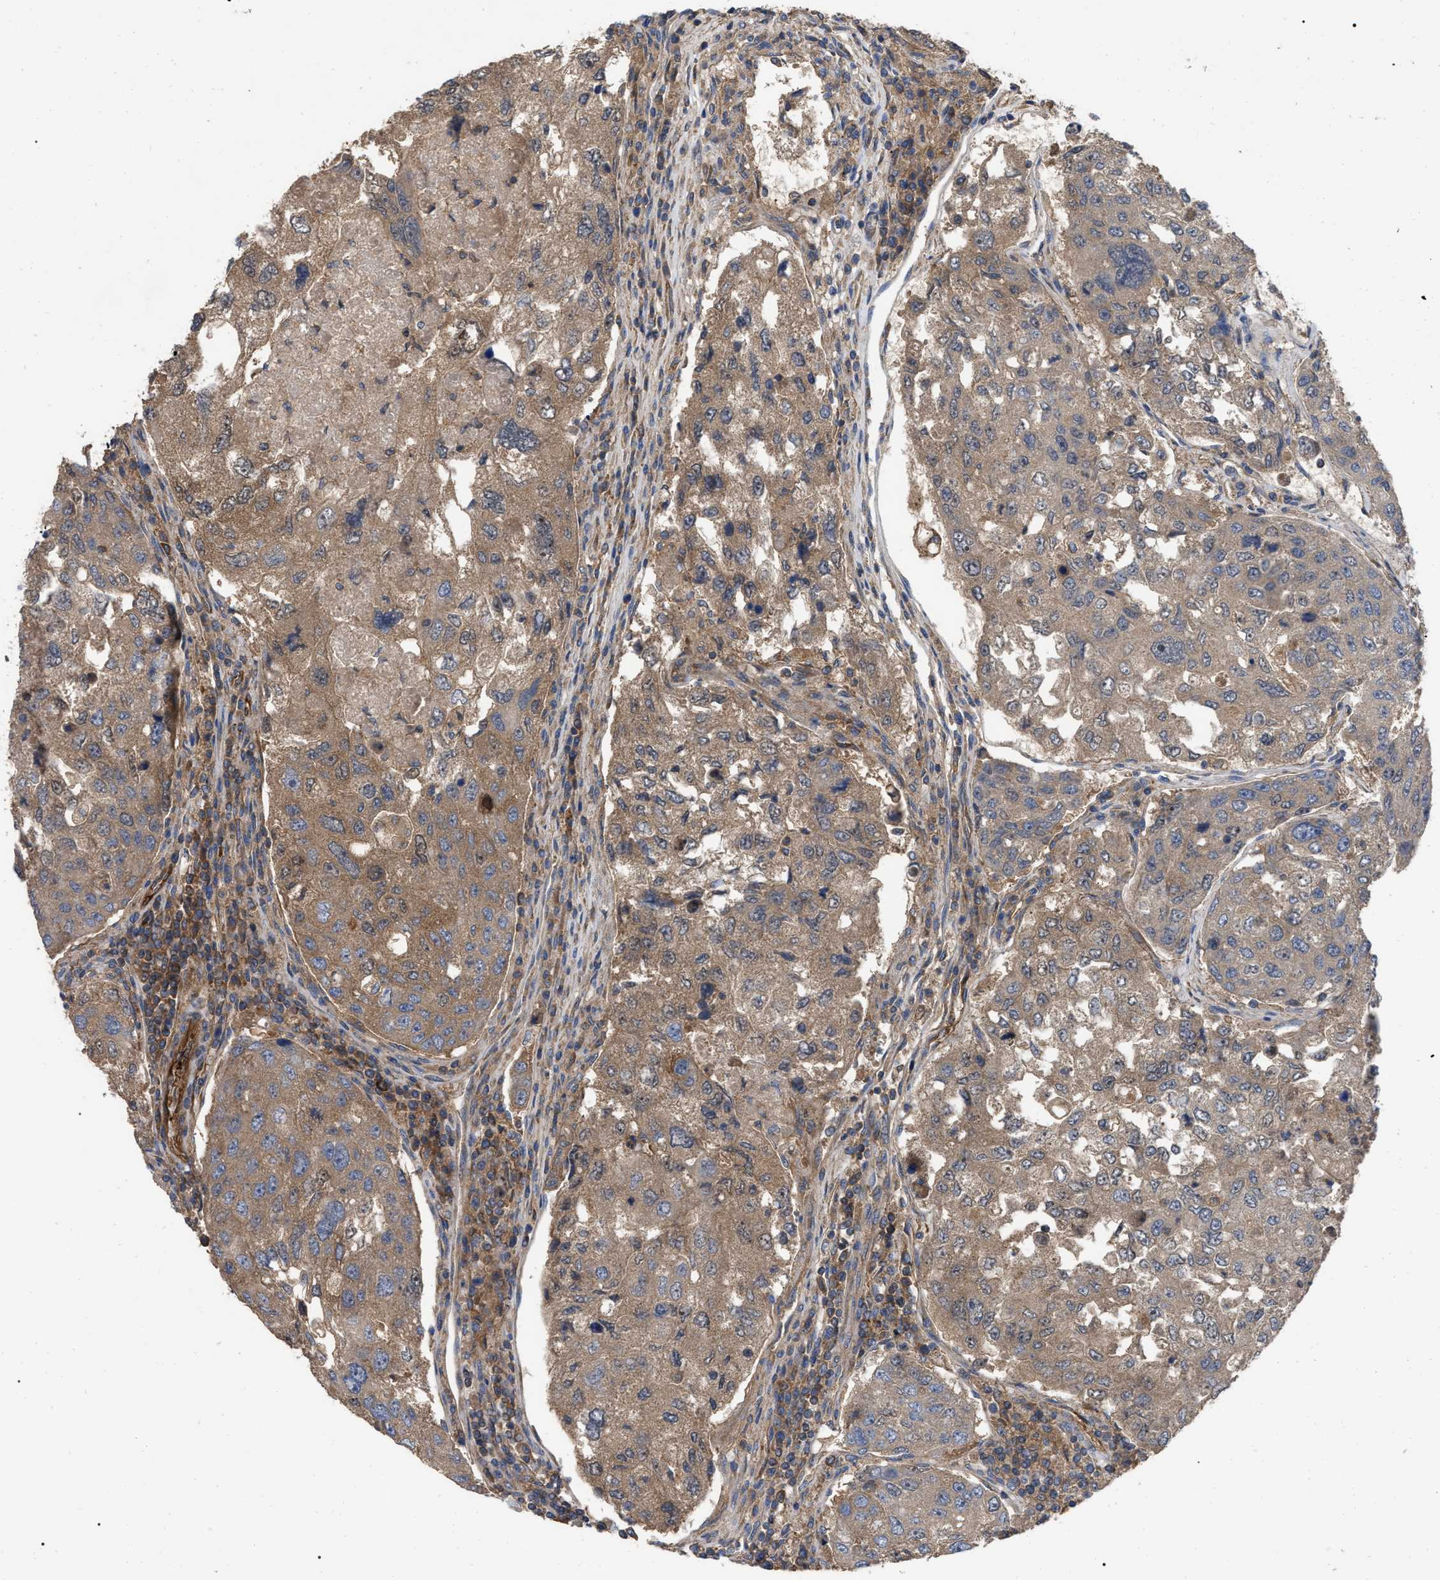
{"staining": {"intensity": "moderate", "quantity": ">75%", "location": "cytoplasmic/membranous"}, "tissue": "urothelial cancer", "cell_type": "Tumor cells", "image_type": "cancer", "snomed": [{"axis": "morphology", "description": "Urothelial carcinoma, High grade"}, {"axis": "topography", "description": "Lymph node"}, {"axis": "topography", "description": "Urinary bladder"}], "caption": "An immunohistochemistry image of tumor tissue is shown. Protein staining in brown shows moderate cytoplasmic/membranous positivity in urothelial carcinoma (high-grade) within tumor cells. (DAB (3,3'-diaminobenzidine) IHC with brightfield microscopy, high magnification).", "gene": "RABEP1", "patient": {"sex": "male", "age": 51}}